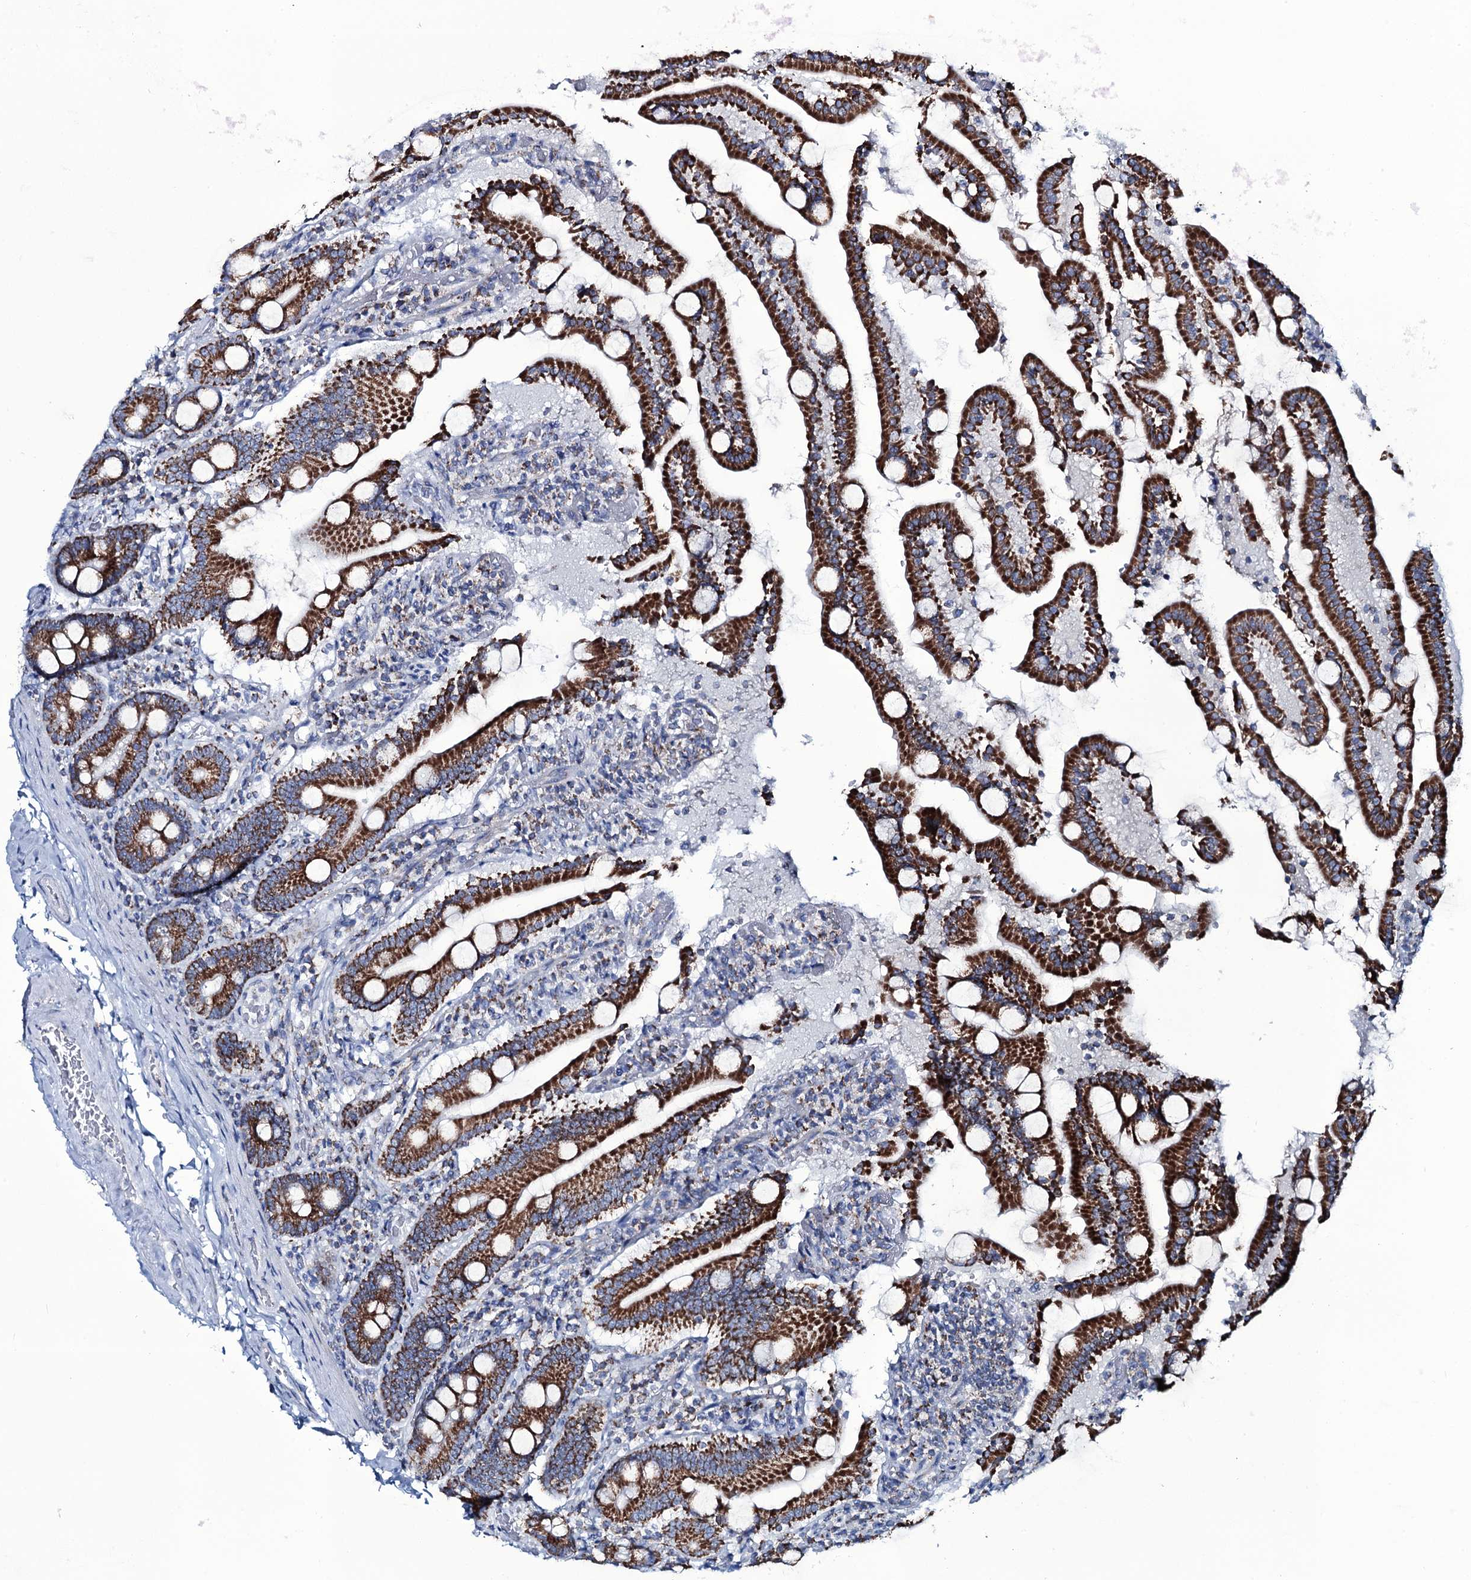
{"staining": {"intensity": "strong", "quantity": ">75%", "location": "cytoplasmic/membranous"}, "tissue": "duodenum", "cell_type": "Glandular cells", "image_type": "normal", "snomed": [{"axis": "morphology", "description": "Normal tissue, NOS"}, {"axis": "topography", "description": "Duodenum"}], "caption": "A brown stain shows strong cytoplasmic/membranous staining of a protein in glandular cells of unremarkable human duodenum. (DAB = brown stain, brightfield microscopy at high magnification).", "gene": "MRPS35", "patient": {"sex": "male", "age": 55}}